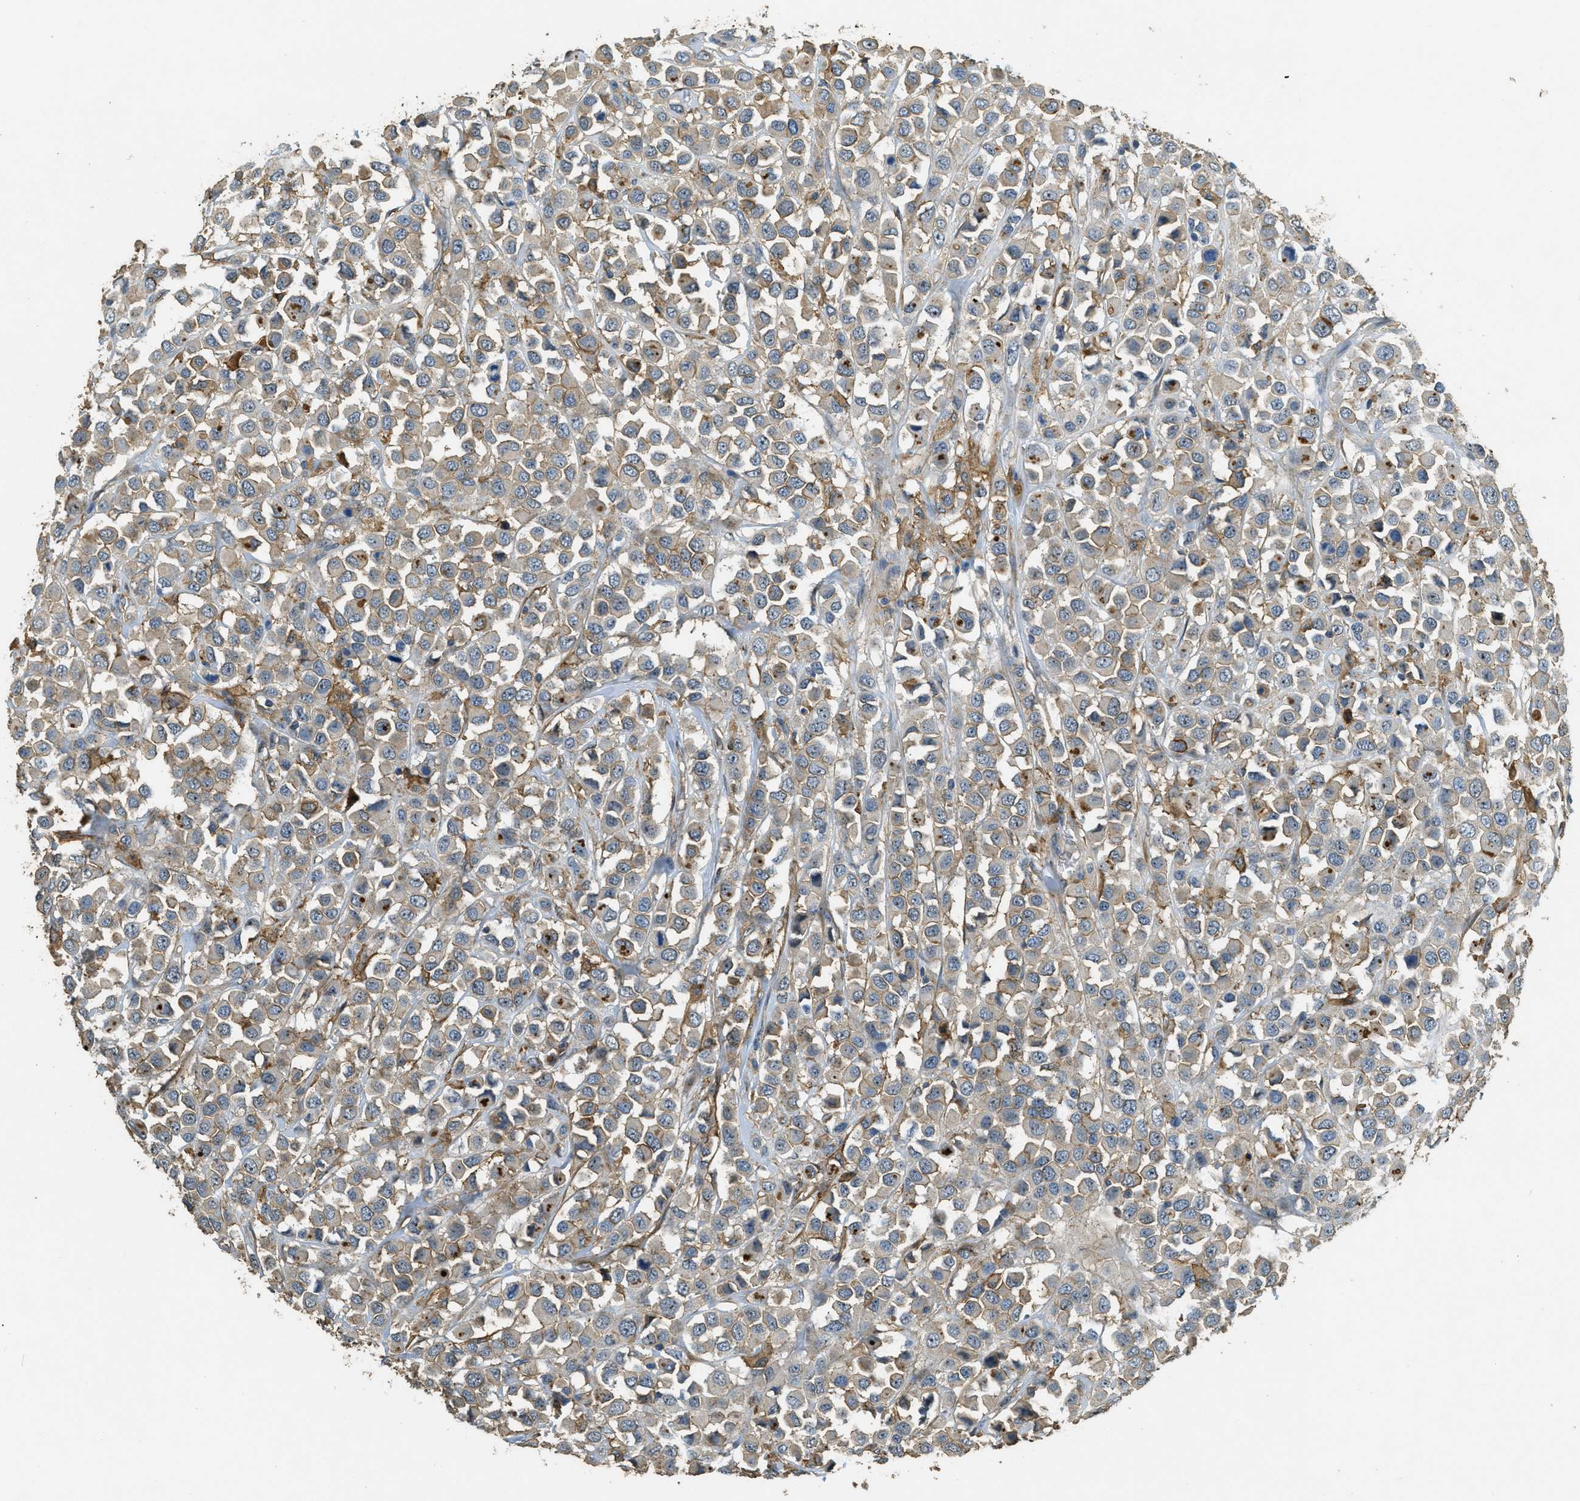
{"staining": {"intensity": "weak", "quantity": "25%-75%", "location": "cytoplasmic/membranous,nuclear"}, "tissue": "breast cancer", "cell_type": "Tumor cells", "image_type": "cancer", "snomed": [{"axis": "morphology", "description": "Duct carcinoma"}, {"axis": "topography", "description": "Breast"}], "caption": "Breast intraductal carcinoma was stained to show a protein in brown. There is low levels of weak cytoplasmic/membranous and nuclear staining in about 25%-75% of tumor cells. (DAB (3,3'-diaminobenzidine) = brown stain, brightfield microscopy at high magnification).", "gene": "OSMR", "patient": {"sex": "female", "age": 61}}